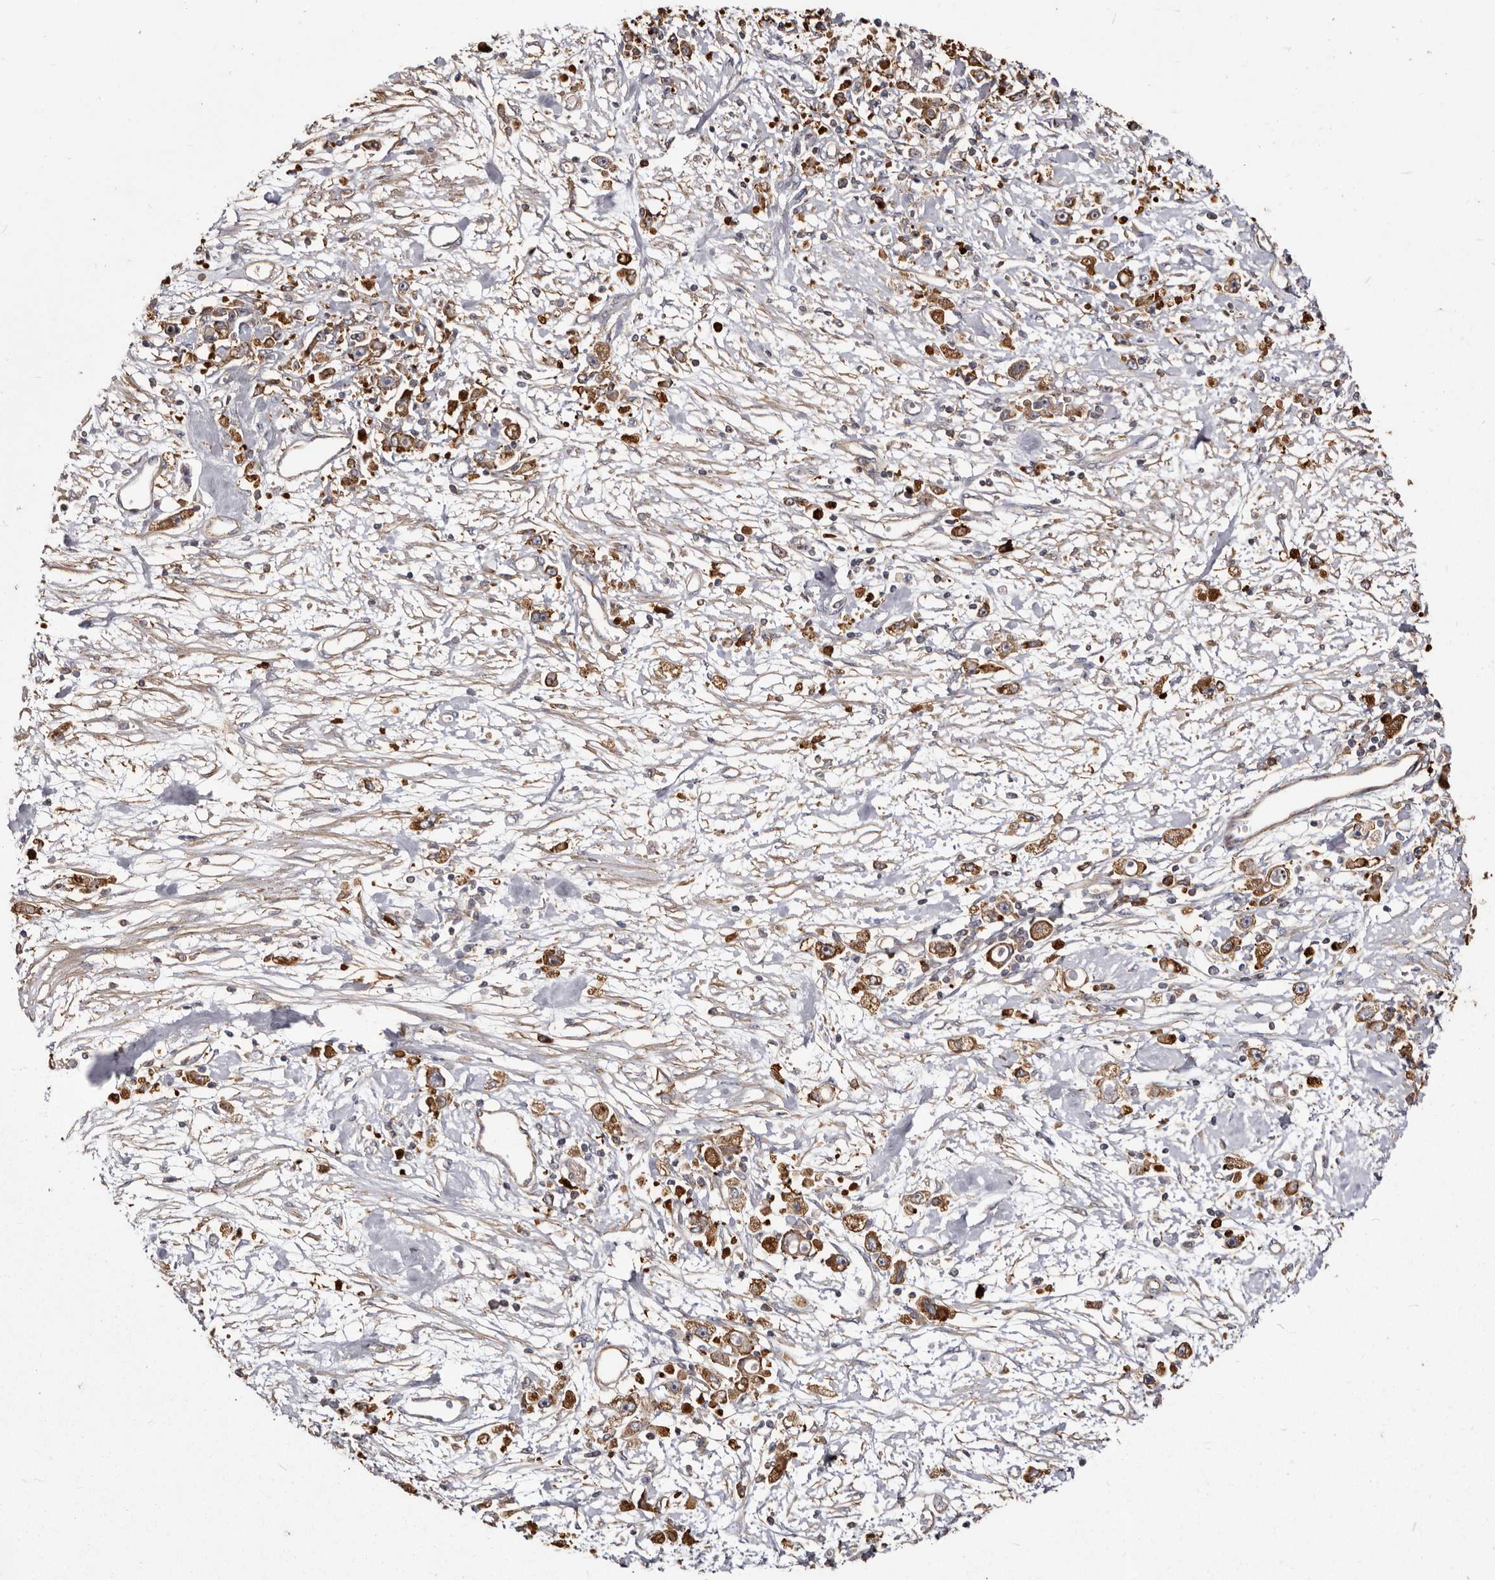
{"staining": {"intensity": "strong", "quantity": ">75%", "location": "cytoplasmic/membranous"}, "tissue": "stomach cancer", "cell_type": "Tumor cells", "image_type": "cancer", "snomed": [{"axis": "morphology", "description": "Adenocarcinoma, NOS"}, {"axis": "topography", "description": "Stomach"}], "caption": "Stomach cancer (adenocarcinoma) tissue displays strong cytoplasmic/membranous expression in about >75% of tumor cells", "gene": "TPD52", "patient": {"sex": "female", "age": 59}}